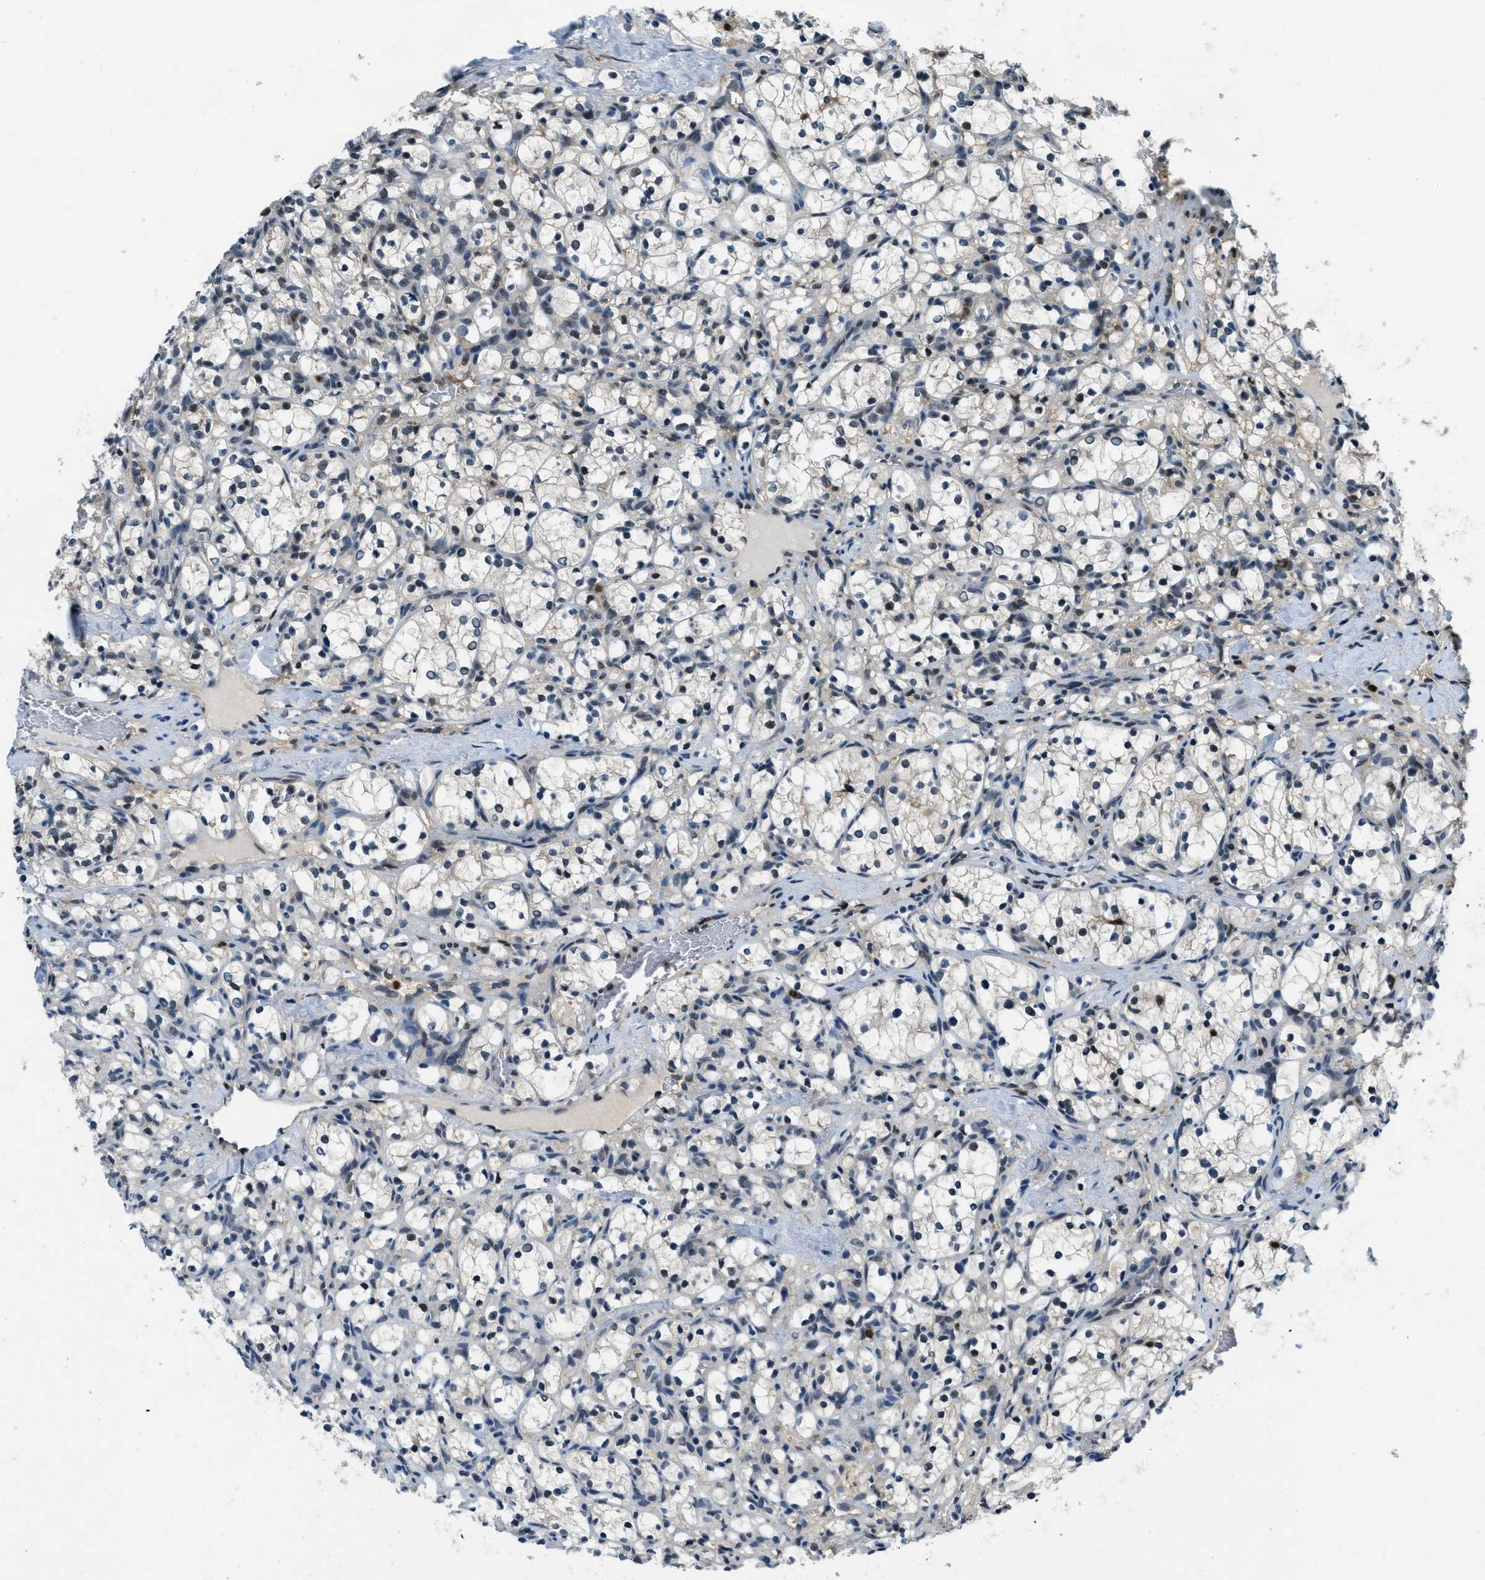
{"staining": {"intensity": "moderate", "quantity": "25%-75%", "location": "nuclear"}, "tissue": "renal cancer", "cell_type": "Tumor cells", "image_type": "cancer", "snomed": [{"axis": "morphology", "description": "Adenocarcinoma, NOS"}, {"axis": "topography", "description": "Kidney"}], "caption": "Immunohistochemistry (IHC) (DAB) staining of human adenocarcinoma (renal) demonstrates moderate nuclear protein expression in about 25%-75% of tumor cells. The staining was performed using DAB (3,3'-diaminobenzidine) to visualize the protein expression in brown, while the nuclei were stained in blue with hematoxylin (Magnification: 20x).", "gene": "OGFR", "patient": {"sex": "female", "age": 69}}